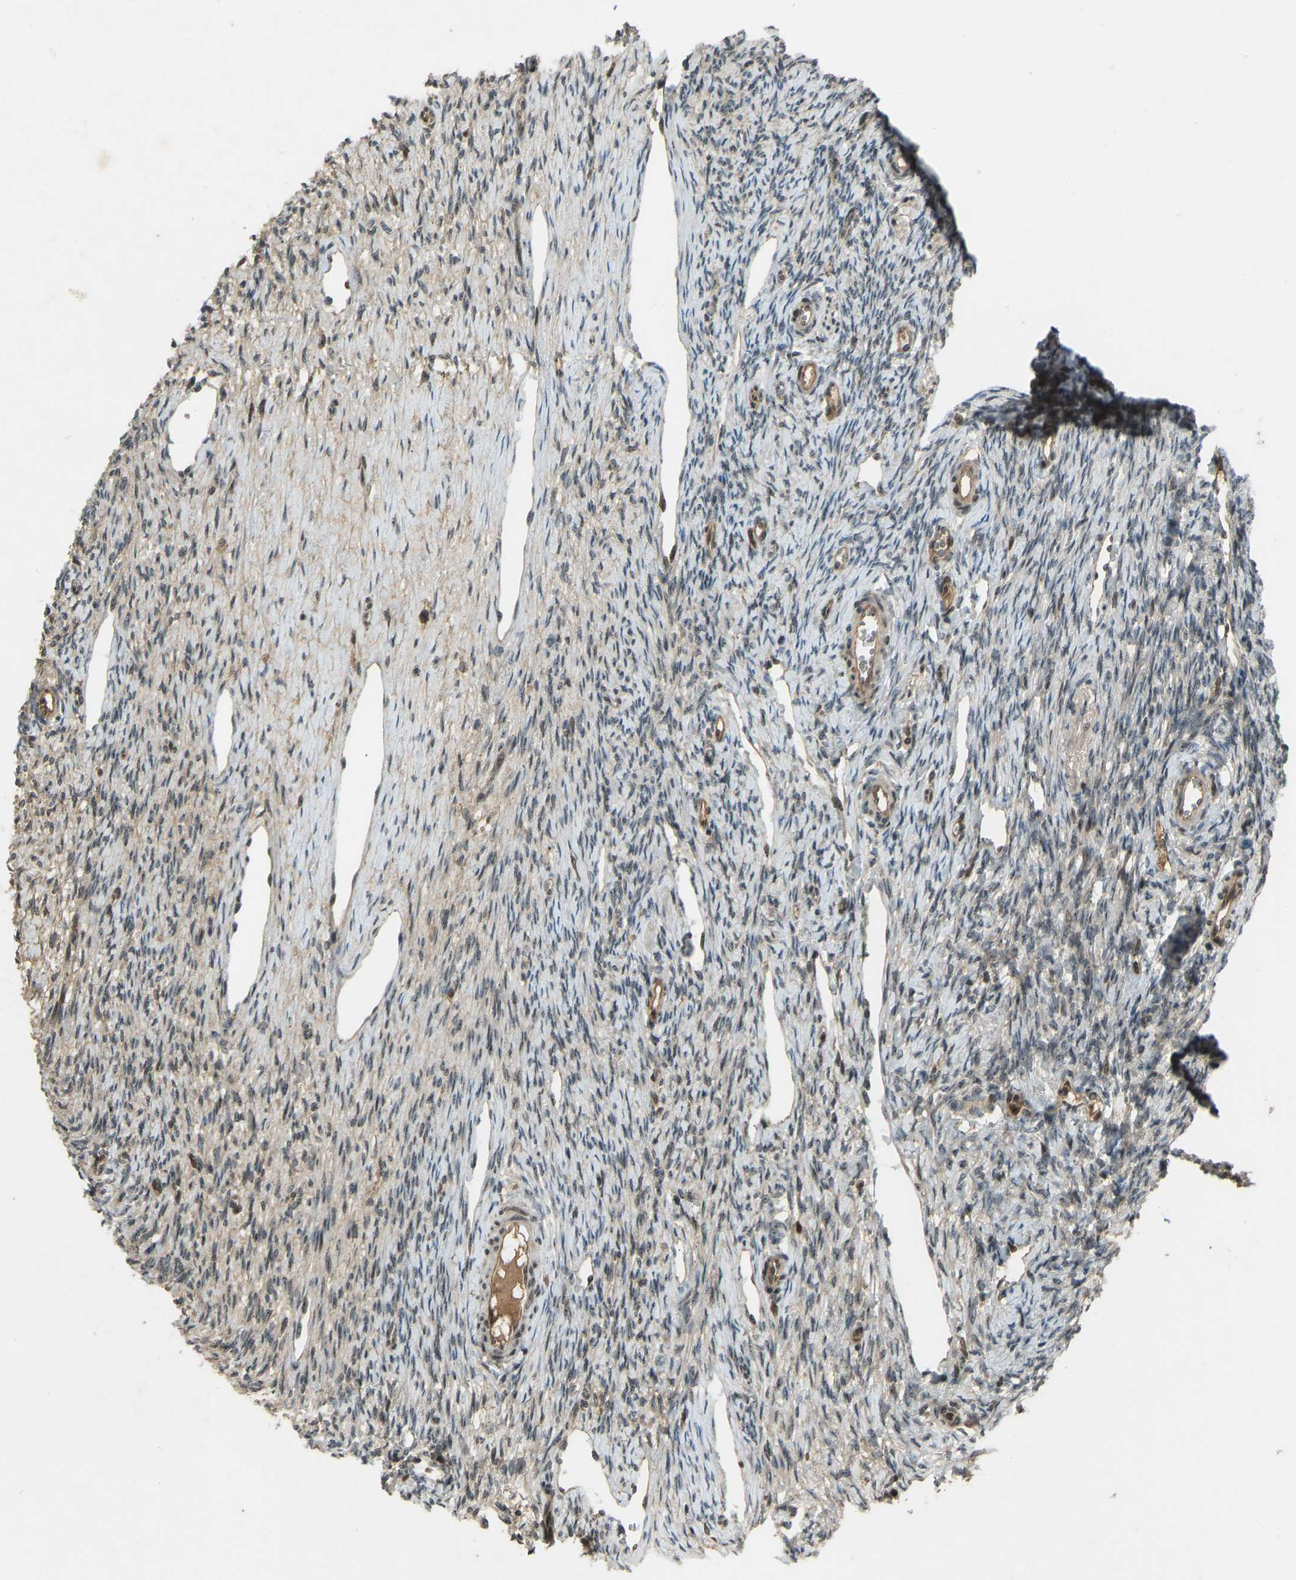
{"staining": {"intensity": "moderate", "quantity": ">75%", "location": "cytoplasmic/membranous"}, "tissue": "ovary", "cell_type": "Follicle cells", "image_type": "normal", "snomed": [{"axis": "morphology", "description": "Normal tissue, NOS"}, {"axis": "topography", "description": "Ovary"}], "caption": "Immunohistochemistry staining of unremarkable ovary, which reveals medium levels of moderate cytoplasmic/membranous expression in about >75% of follicle cells indicating moderate cytoplasmic/membranous protein staining. The staining was performed using DAB (brown) for protein detection and nuclei were counterstained in hematoxylin (blue).", "gene": "SVOPL", "patient": {"sex": "female", "age": 33}}